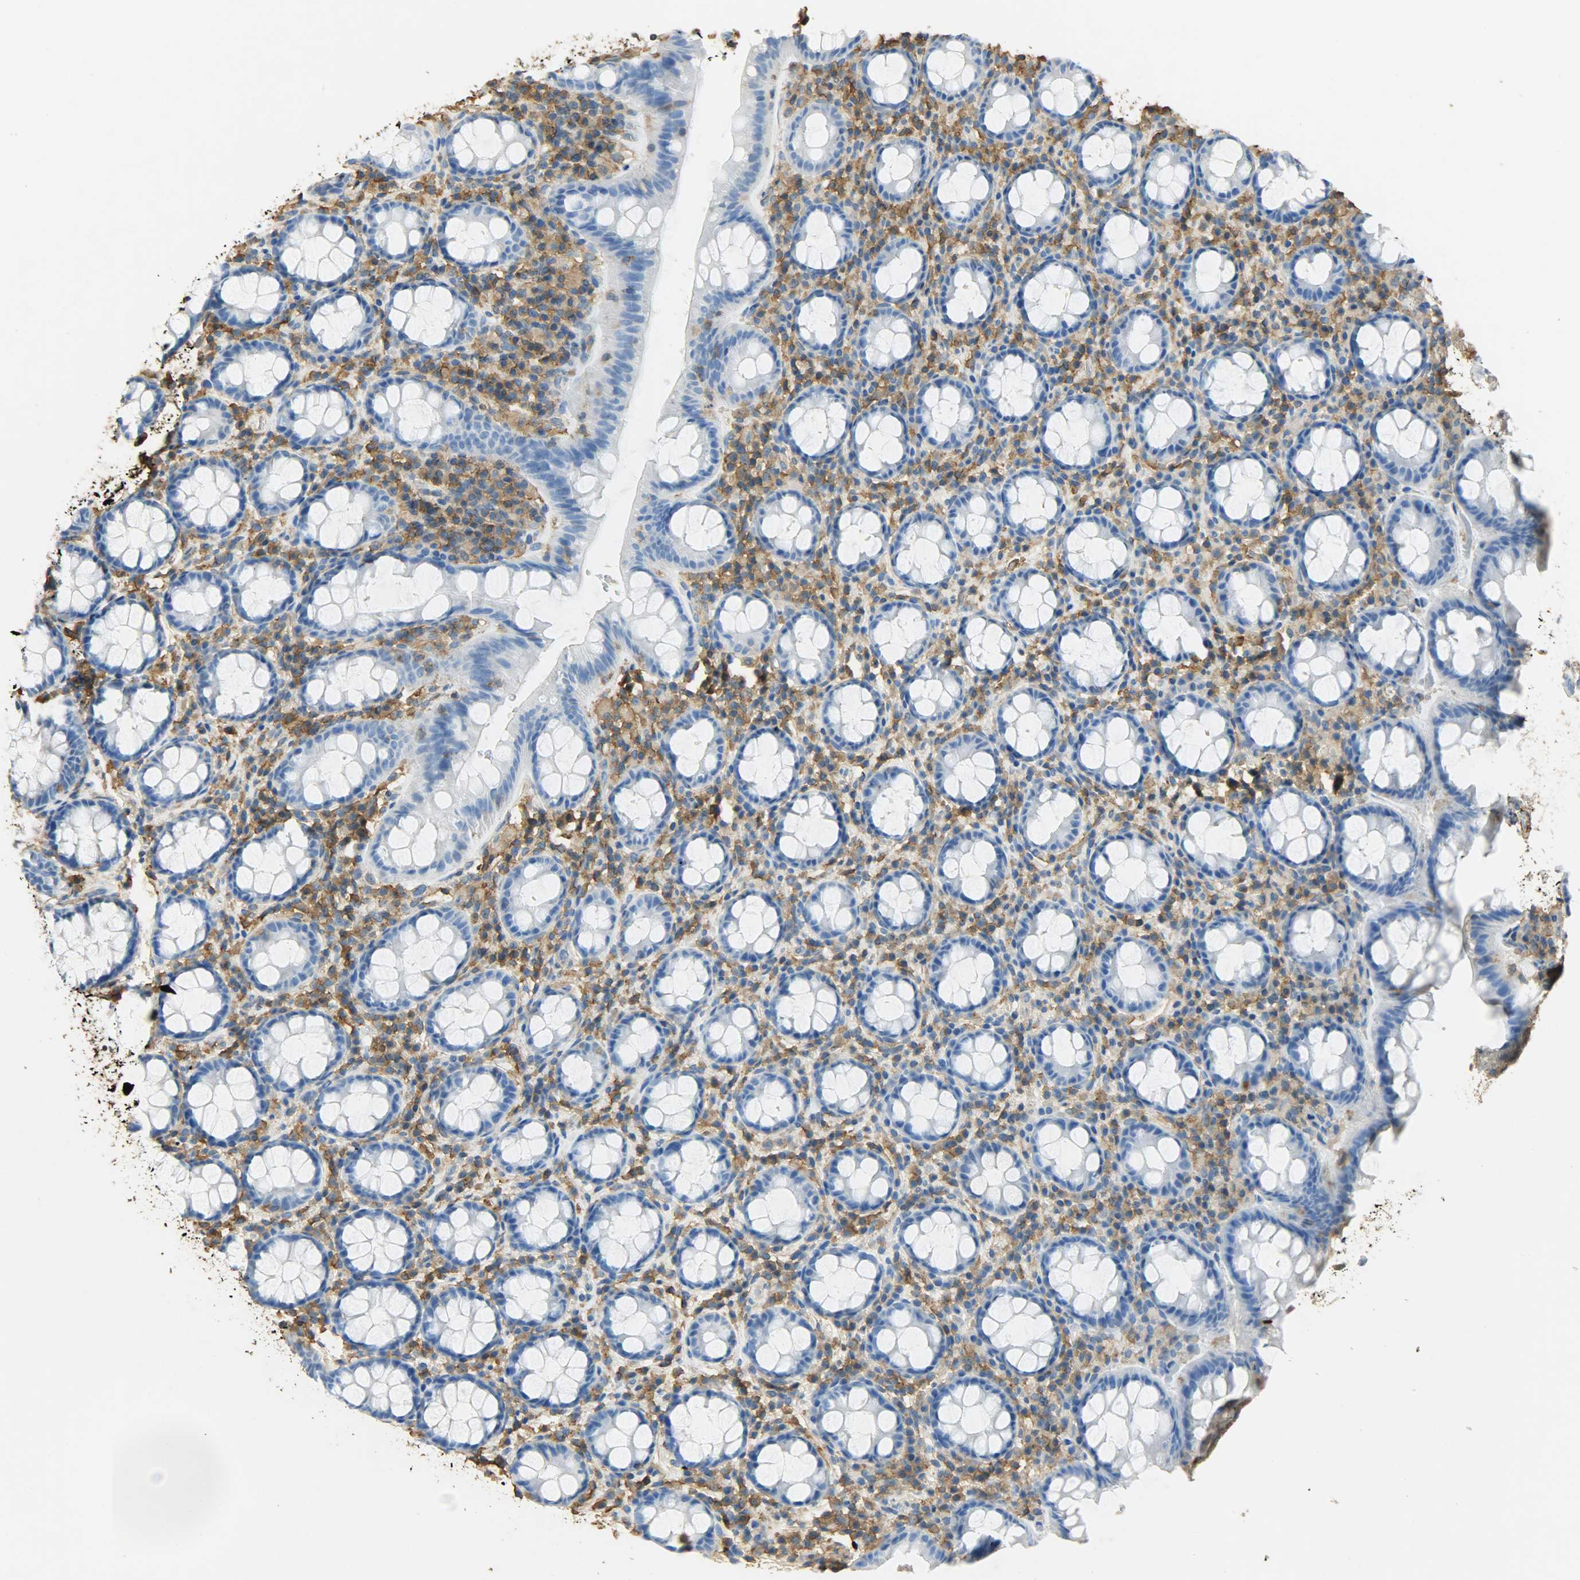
{"staining": {"intensity": "negative", "quantity": "none", "location": "none"}, "tissue": "rectum", "cell_type": "Glandular cells", "image_type": "normal", "snomed": [{"axis": "morphology", "description": "Normal tissue, NOS"}, {"axis": "topography", "description": "Rectum"}], "caption": "Protein analysis of normal rectum exhibits no significant staining in glandular cells. (Stains: DAB immunohistochemistry (IHC) with hematoxylin counter stain, Microscopy: brightfield microscopy at high magnification).", "gene": "ANXA6", "patient": {"sex": "male", "age": 92}}